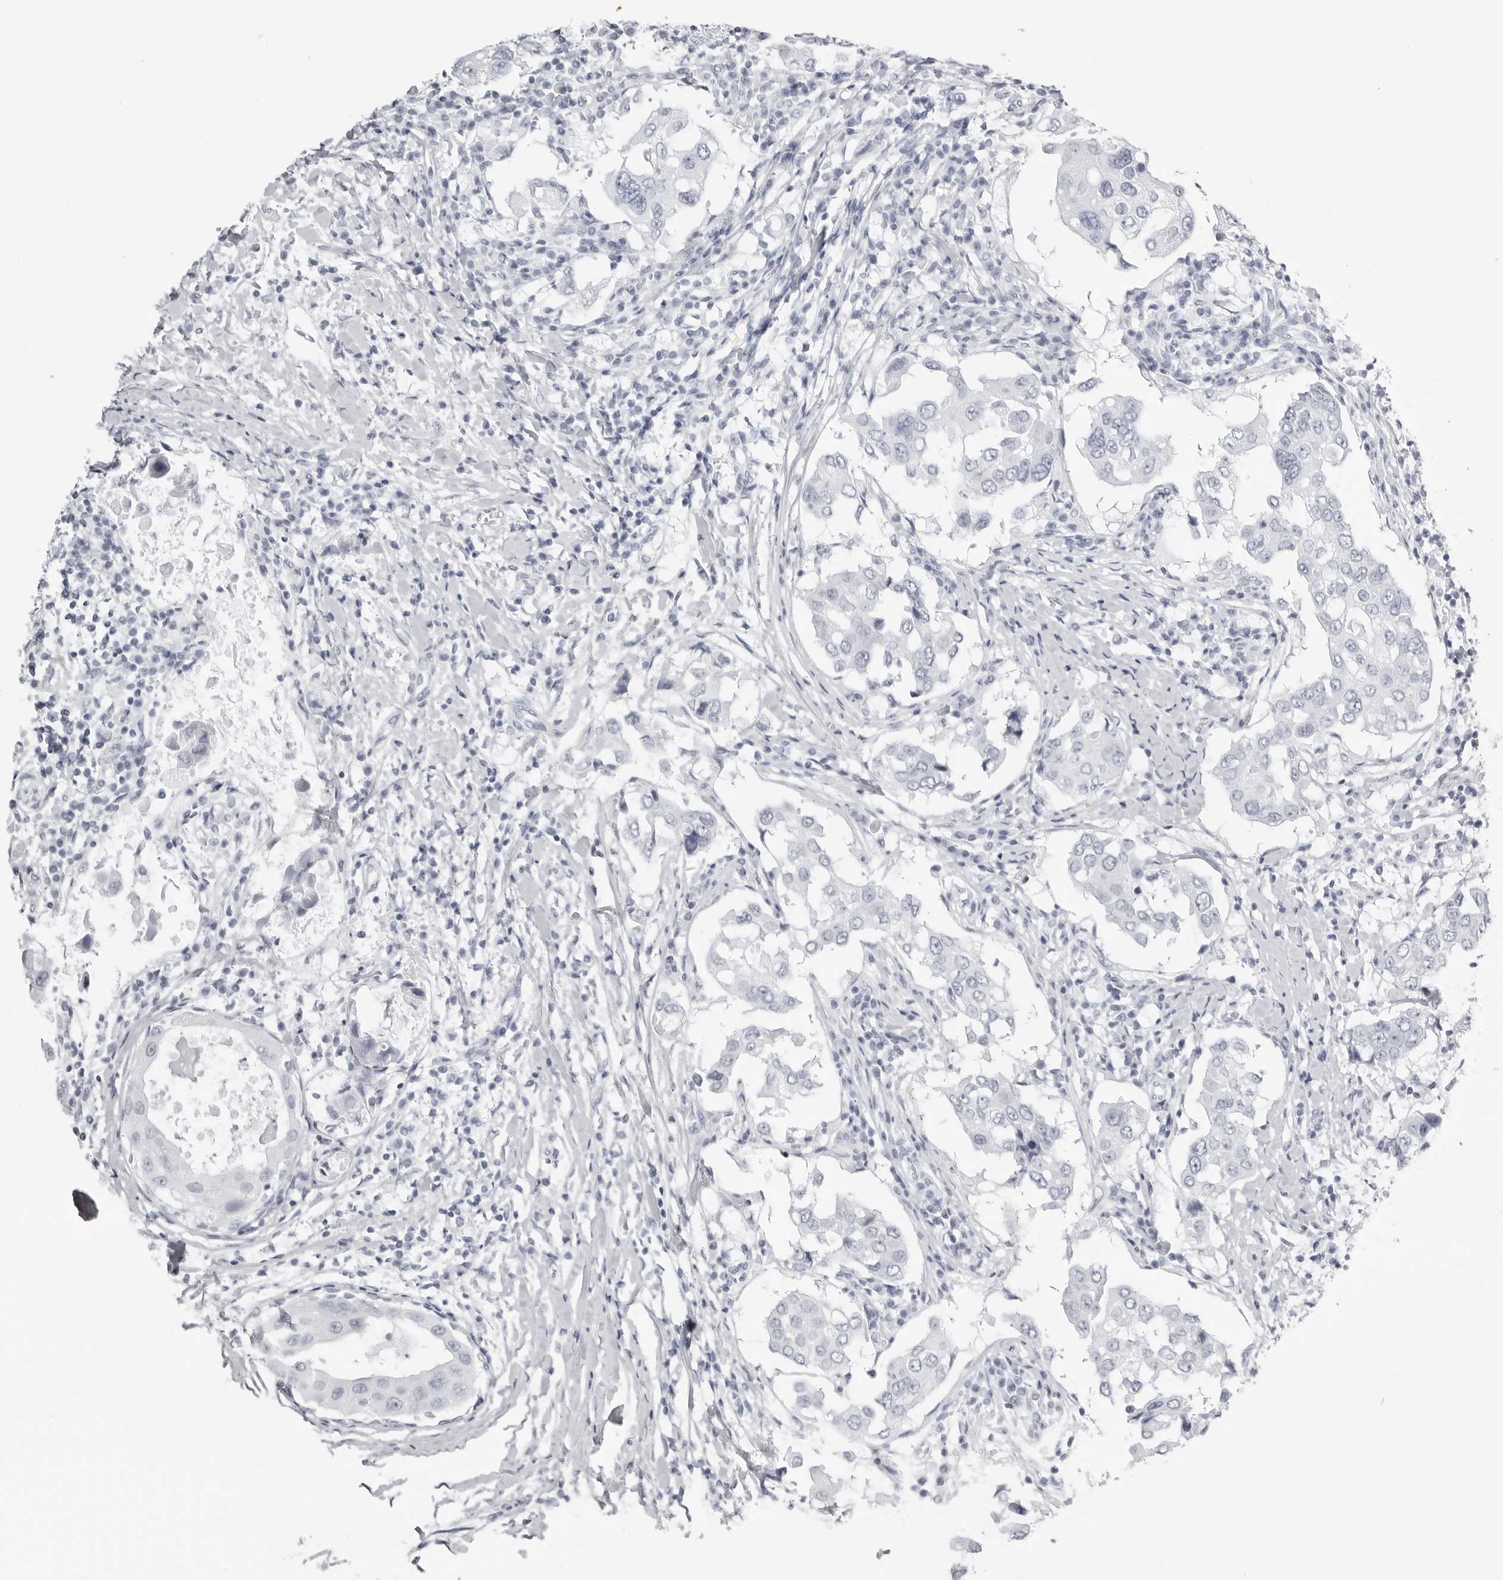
{"staining": {"intensity": "negative", "quantity": "none", "location": "none"}, "tissue": "breast cancer", "cell_type": "Tumor cells", "image_type": "cancer", "snomed": [{"axis": "morphology", "description": "Duct carcinoma"}, {"axis": "topography", "description": "Breast"}], "caption": "Breast invasive ductal carcinoma was stained to show a protein in brown. There is no significant positivity in tumor cells.", "gene": "KLK9", "patient": {"sex": "female", "age": 27}}